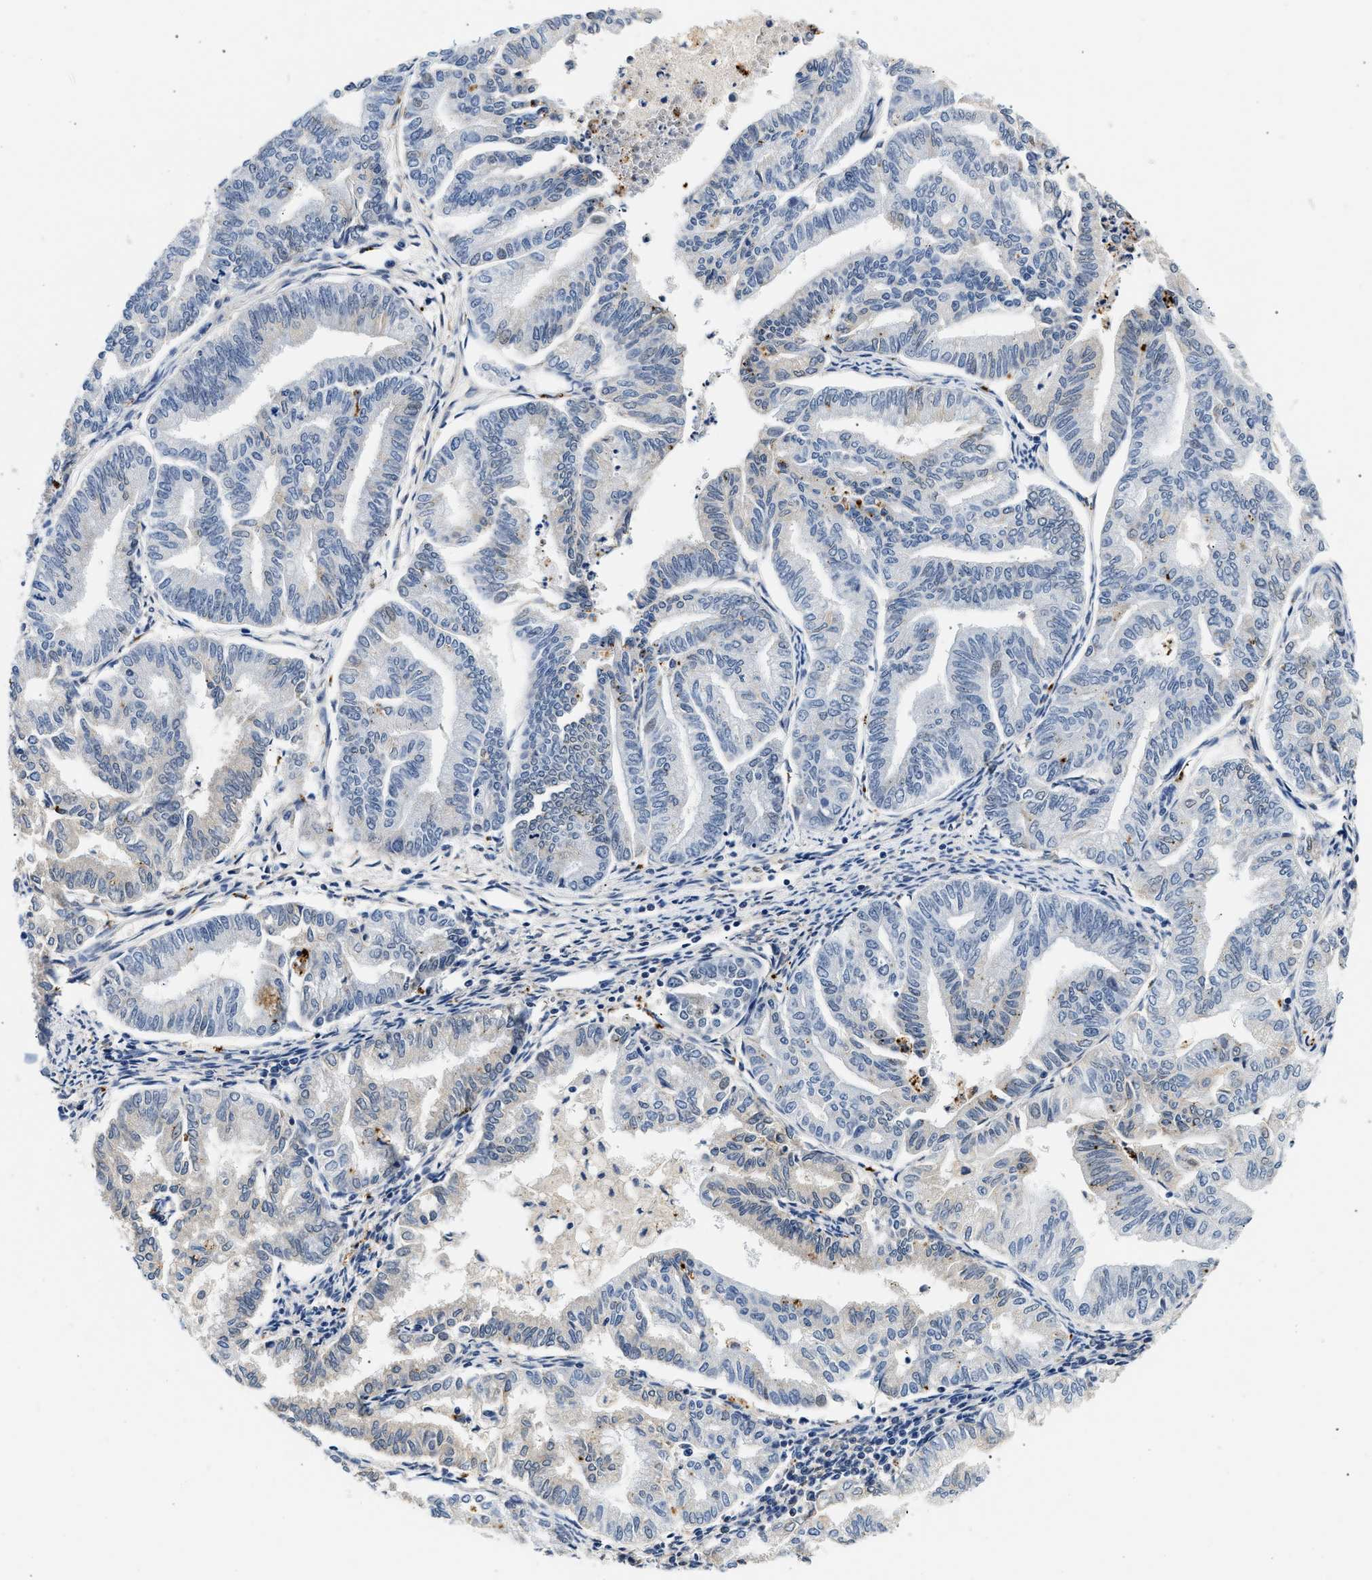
{"staining": {"intensity": "negative", "quantity": "none", "location": "none"}, "tissue": "endometrial cancer", "cell_type": "Tumor cells", "image_type": "cancer", "snomed": [{"axis": "morphology", "description": "Adenocarcinoma, NOS"}, {"axis": "topography", "description": "Endometrium"}], "caption": "A histopathology image of endometrial adenocarcinoma stained for a protein displays no brown staining in tumor cells. The staining is performed using DAB (3,3'-diaminobenzidine) brown chromogen with nuclei counter-stained in using hematoxylin.", "gene": "MED22", "patient": {"sex": "female", "age": 79}}